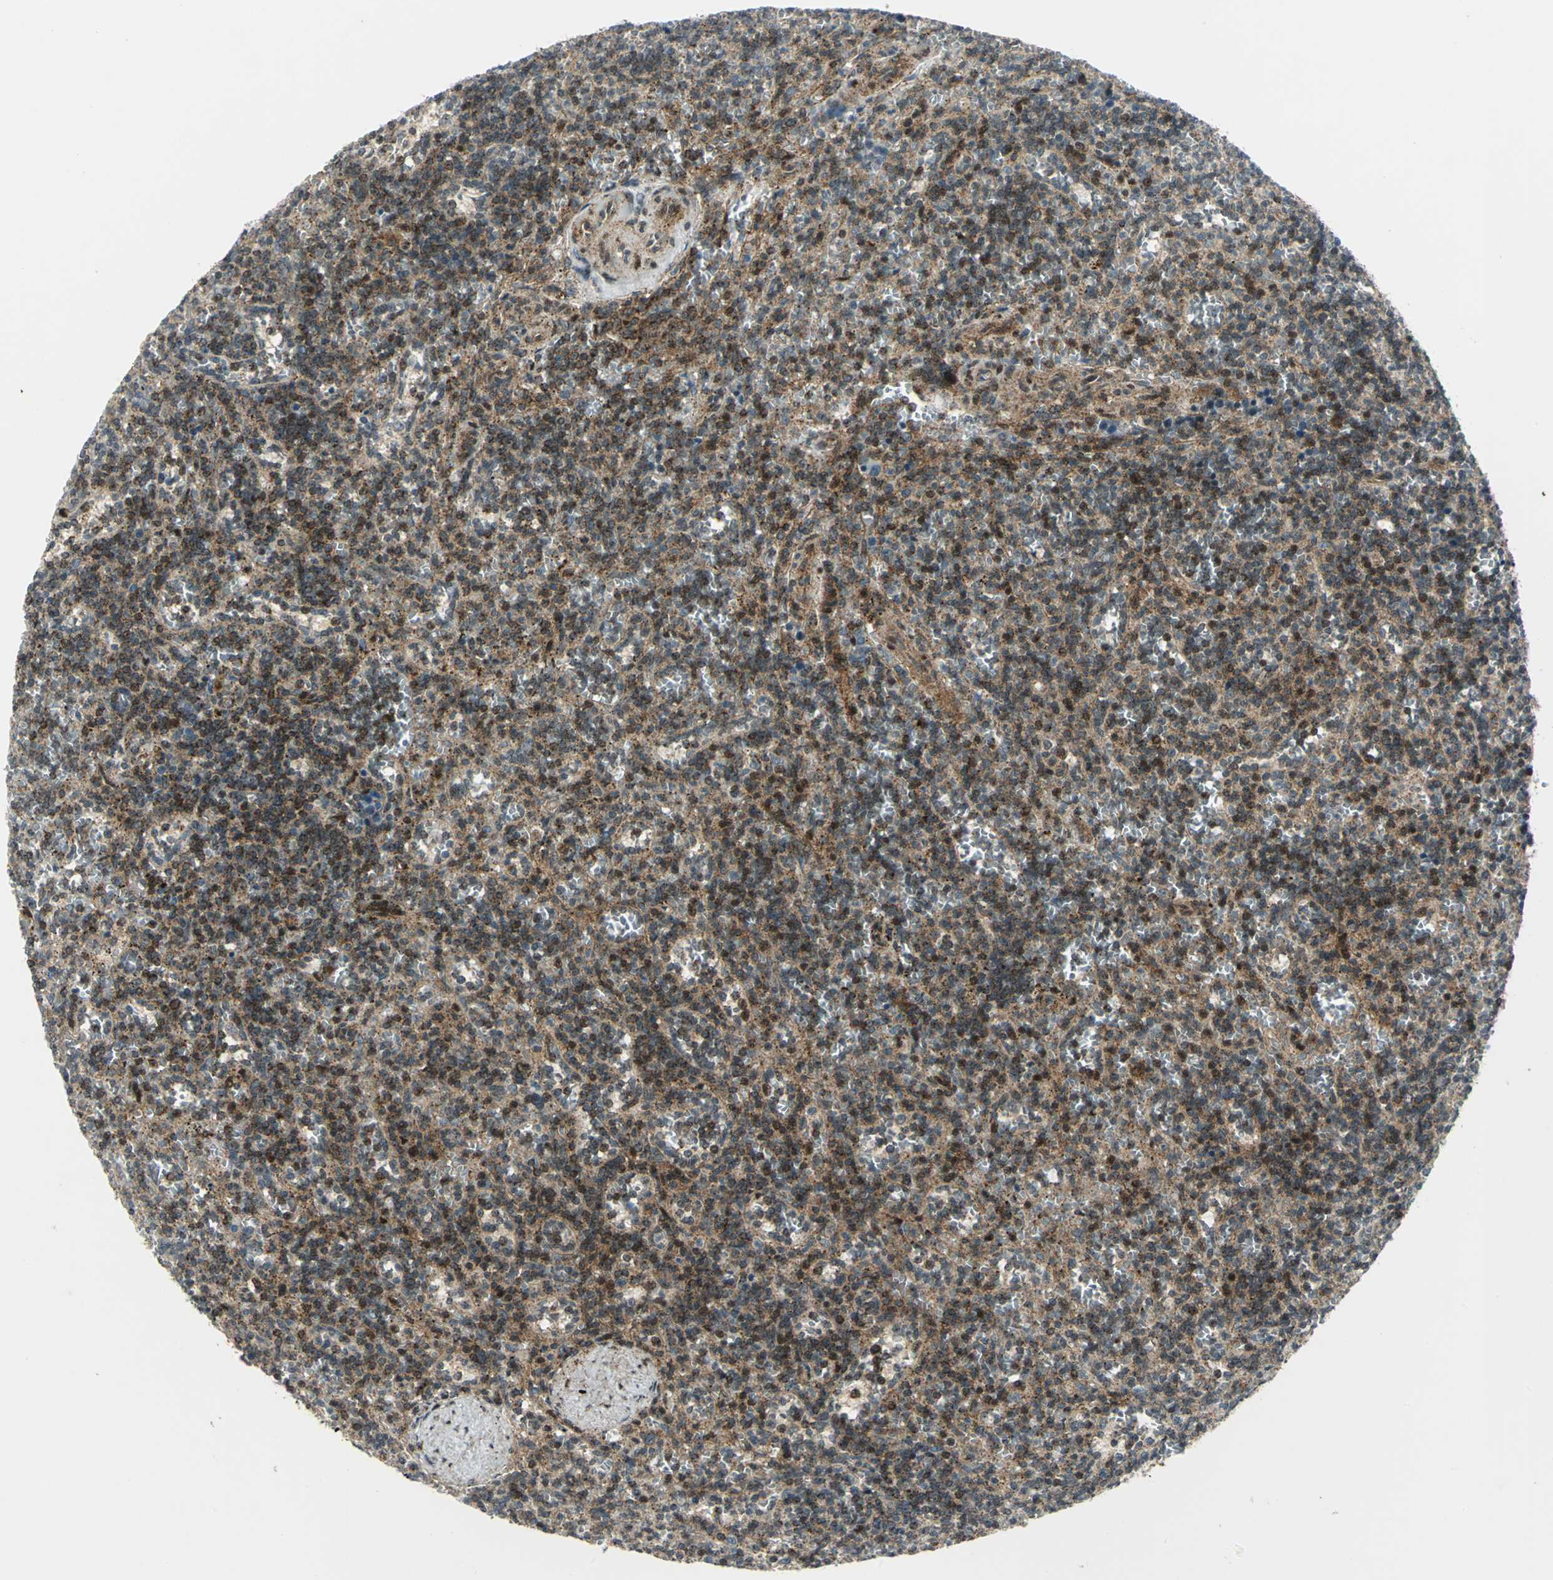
{"staining": {"intensity": "strong", "quantity": ">75%", "location": "cytoplasmic/membranous,nuclear"}, "tissue": "lymphoma", "cell_type": "Tumor cells", "image_type": "cancer", "snomed": [{"axis": "morphology", "description": "Malignant lymphoma, non-Hodgkin's type, Low grade"}, {"axis": "topography", "description": "Spleen"}], "caption": "A micrograph of lymphoma stained for a protein shows strong cytoplasmic/membranous and nuclear brown staining in tumor cells.", "gene": "ATP6V1A", "patient": {"sex": "male", "age": 73}}